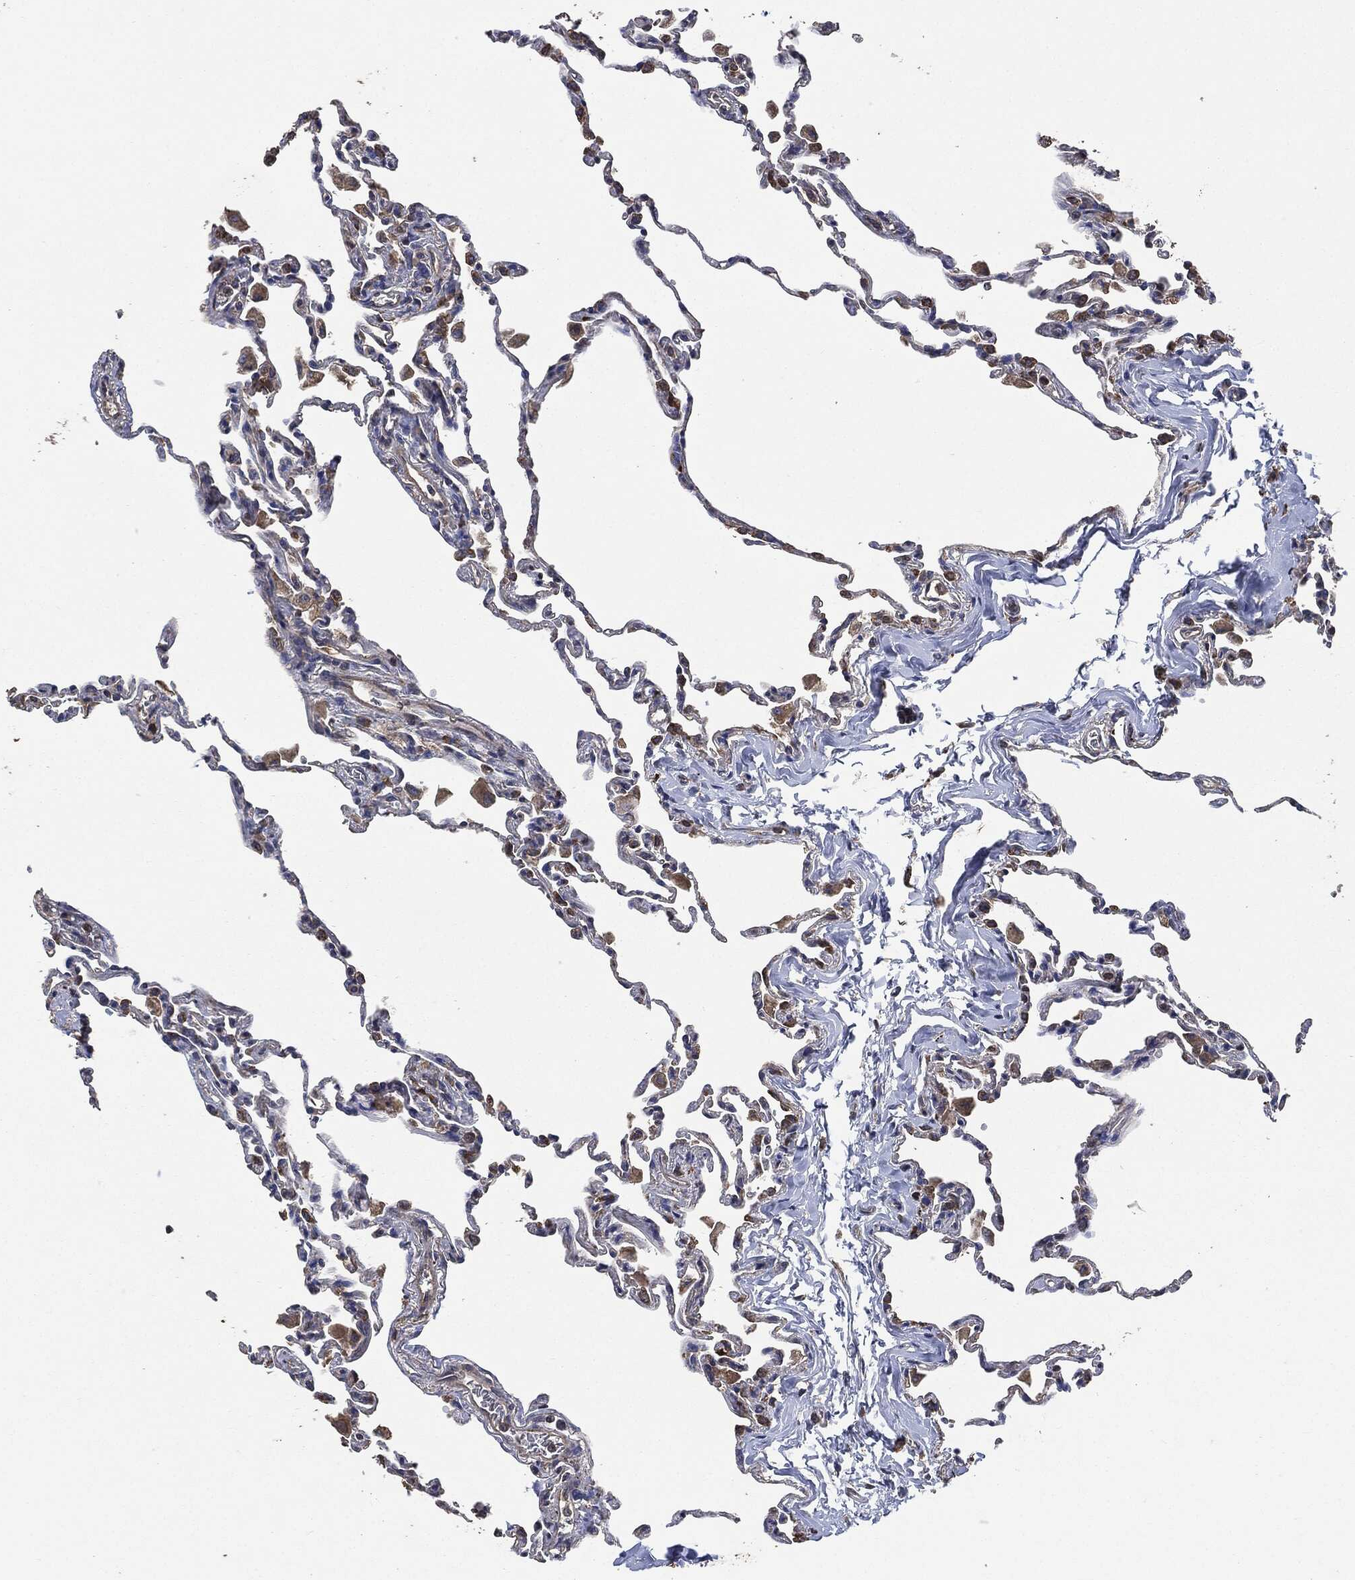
{"staining": {"intensity": "negative", "quantity": "none", "location": "none"}, "tissue": "lung", "cell_type": "Alveolar cells", "image_type": "normal", "snomed": [{"axis": "morphology", "description": "Normal tissue, NOS"}, {"axis": "topography", "description": "Lung"}], "caption": "High power microscopy image of an IHC photomicrograph of normal lung, revealing no significant expression in alveolar cells.", "gene": "STK3", "patient": {"sex": "female", "age": 57}}